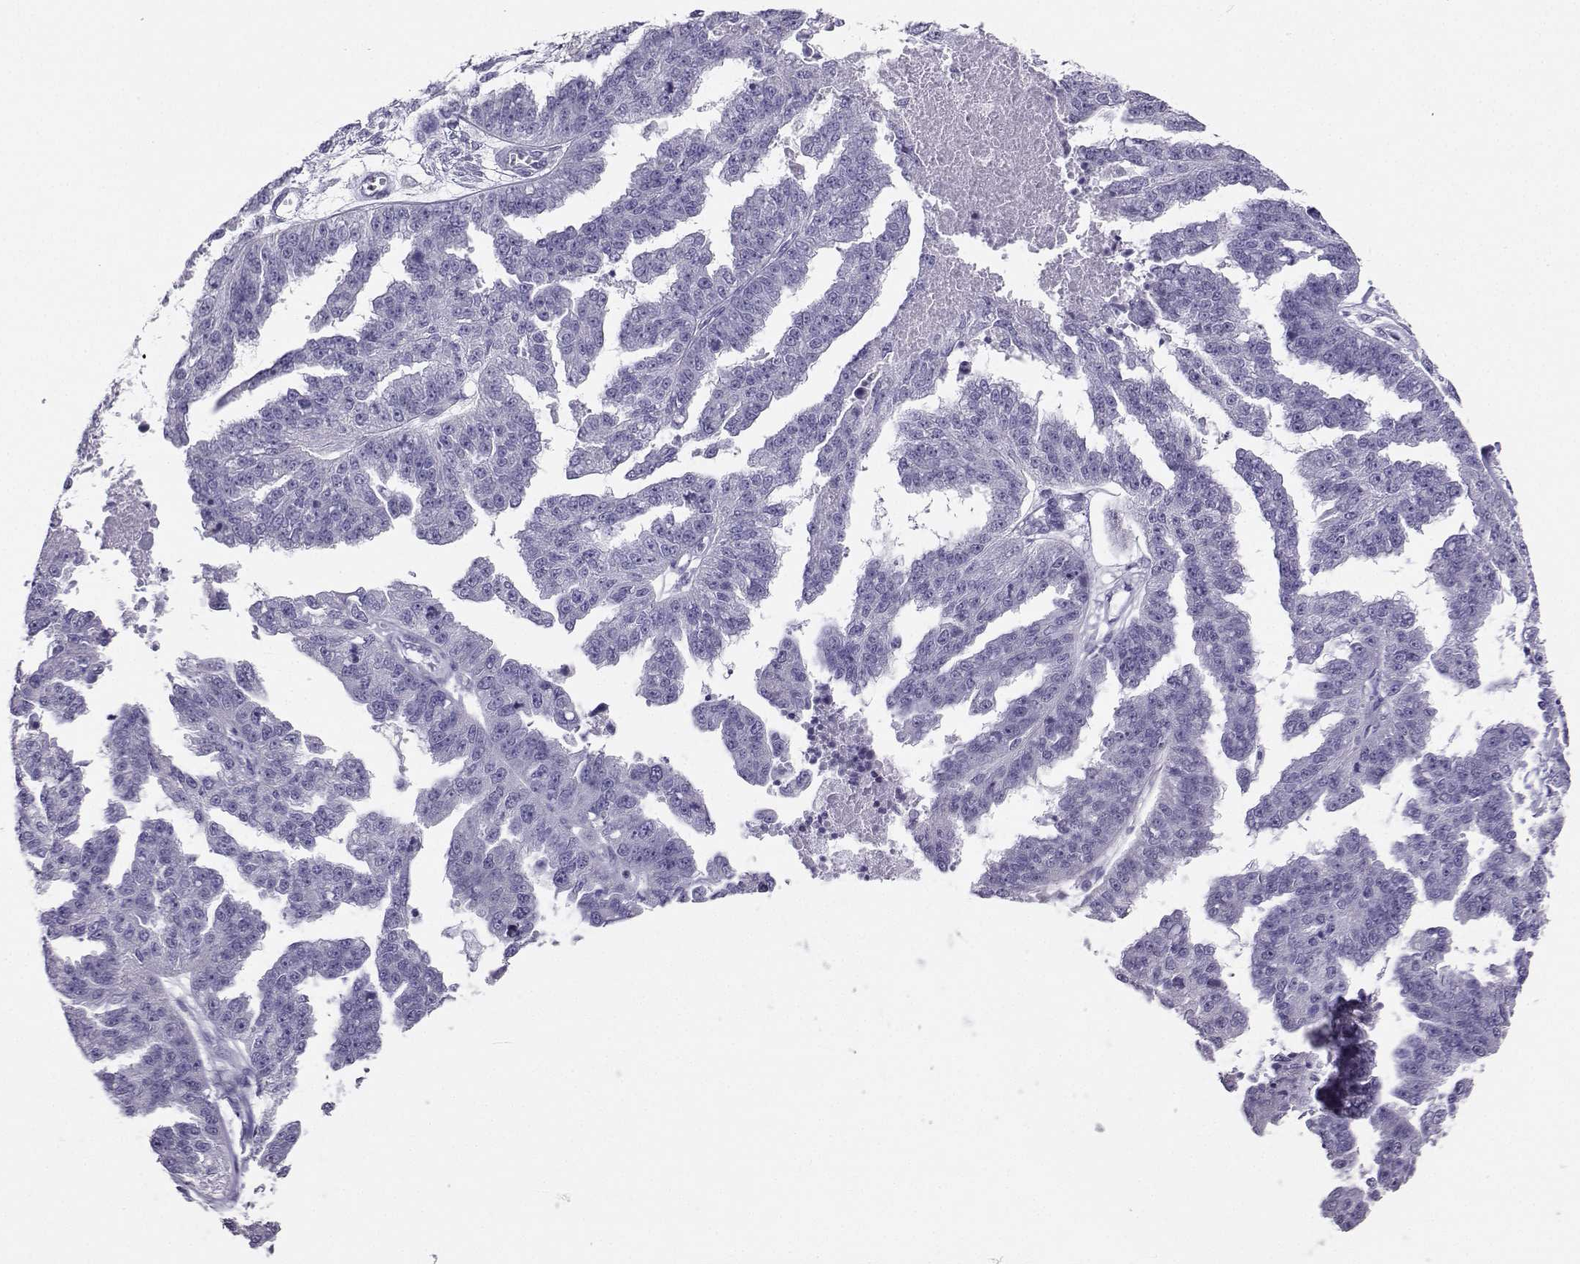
{"staining": {"intensity": "negative", "quantity": "none", "location": "none"}, "tissue": "ovarian cancer", "cell_type": "Tumor cells", "image_type": "cancer", "snomed": [{"axis": "morphology", "description": "Cystadenocarcinoma, serous, NOS"}, {"axis": "topography", "description": "Ovary"}], "caption": "This is an immunohistochemistry (IHC) micrograph of human ovarian serous cystadenocarcinoma. There is no staining in tumor cells.", "gene": "AVP", "patient": {"sex": "female", "age": 58}}